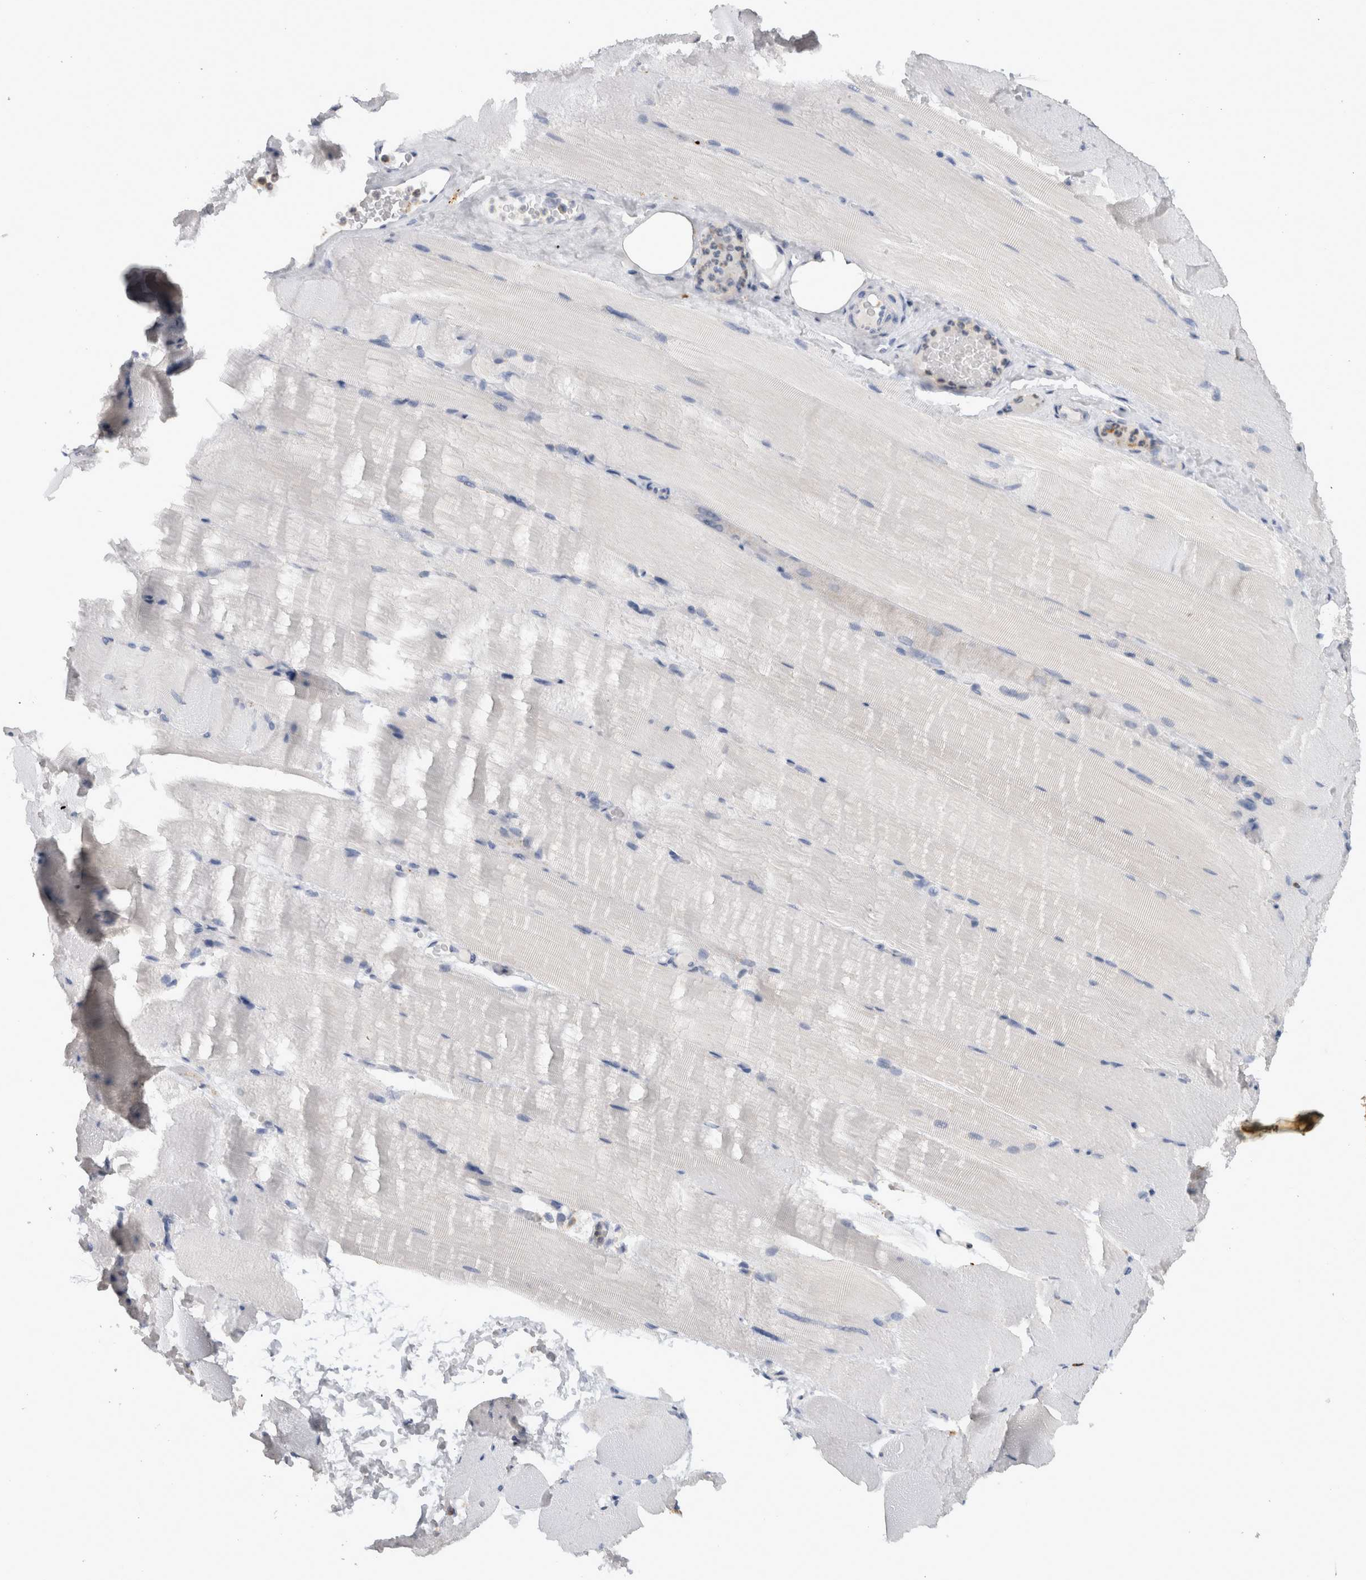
{"staining": {"intensity": "negative", "quantity": "none", "location": "none"}, "tissue": "skeletal muscle", "cell_type": "Myocytes", "image_type": "normal", "snomed": [{"axis": "morphology", "description": "Normal tissue, NOS"}, {"axis": "topography", "description": "Skeletal muscle"}, {"axis": "topography", "description": "Parathyroid gland"}], "caption": "This is an immunohistochemistry (IHC) micrograph of benign human skeletal muscle. There is no staining in myocytes.", "gene": "CD63", "patient": {"sex": "female", "age": 37}}